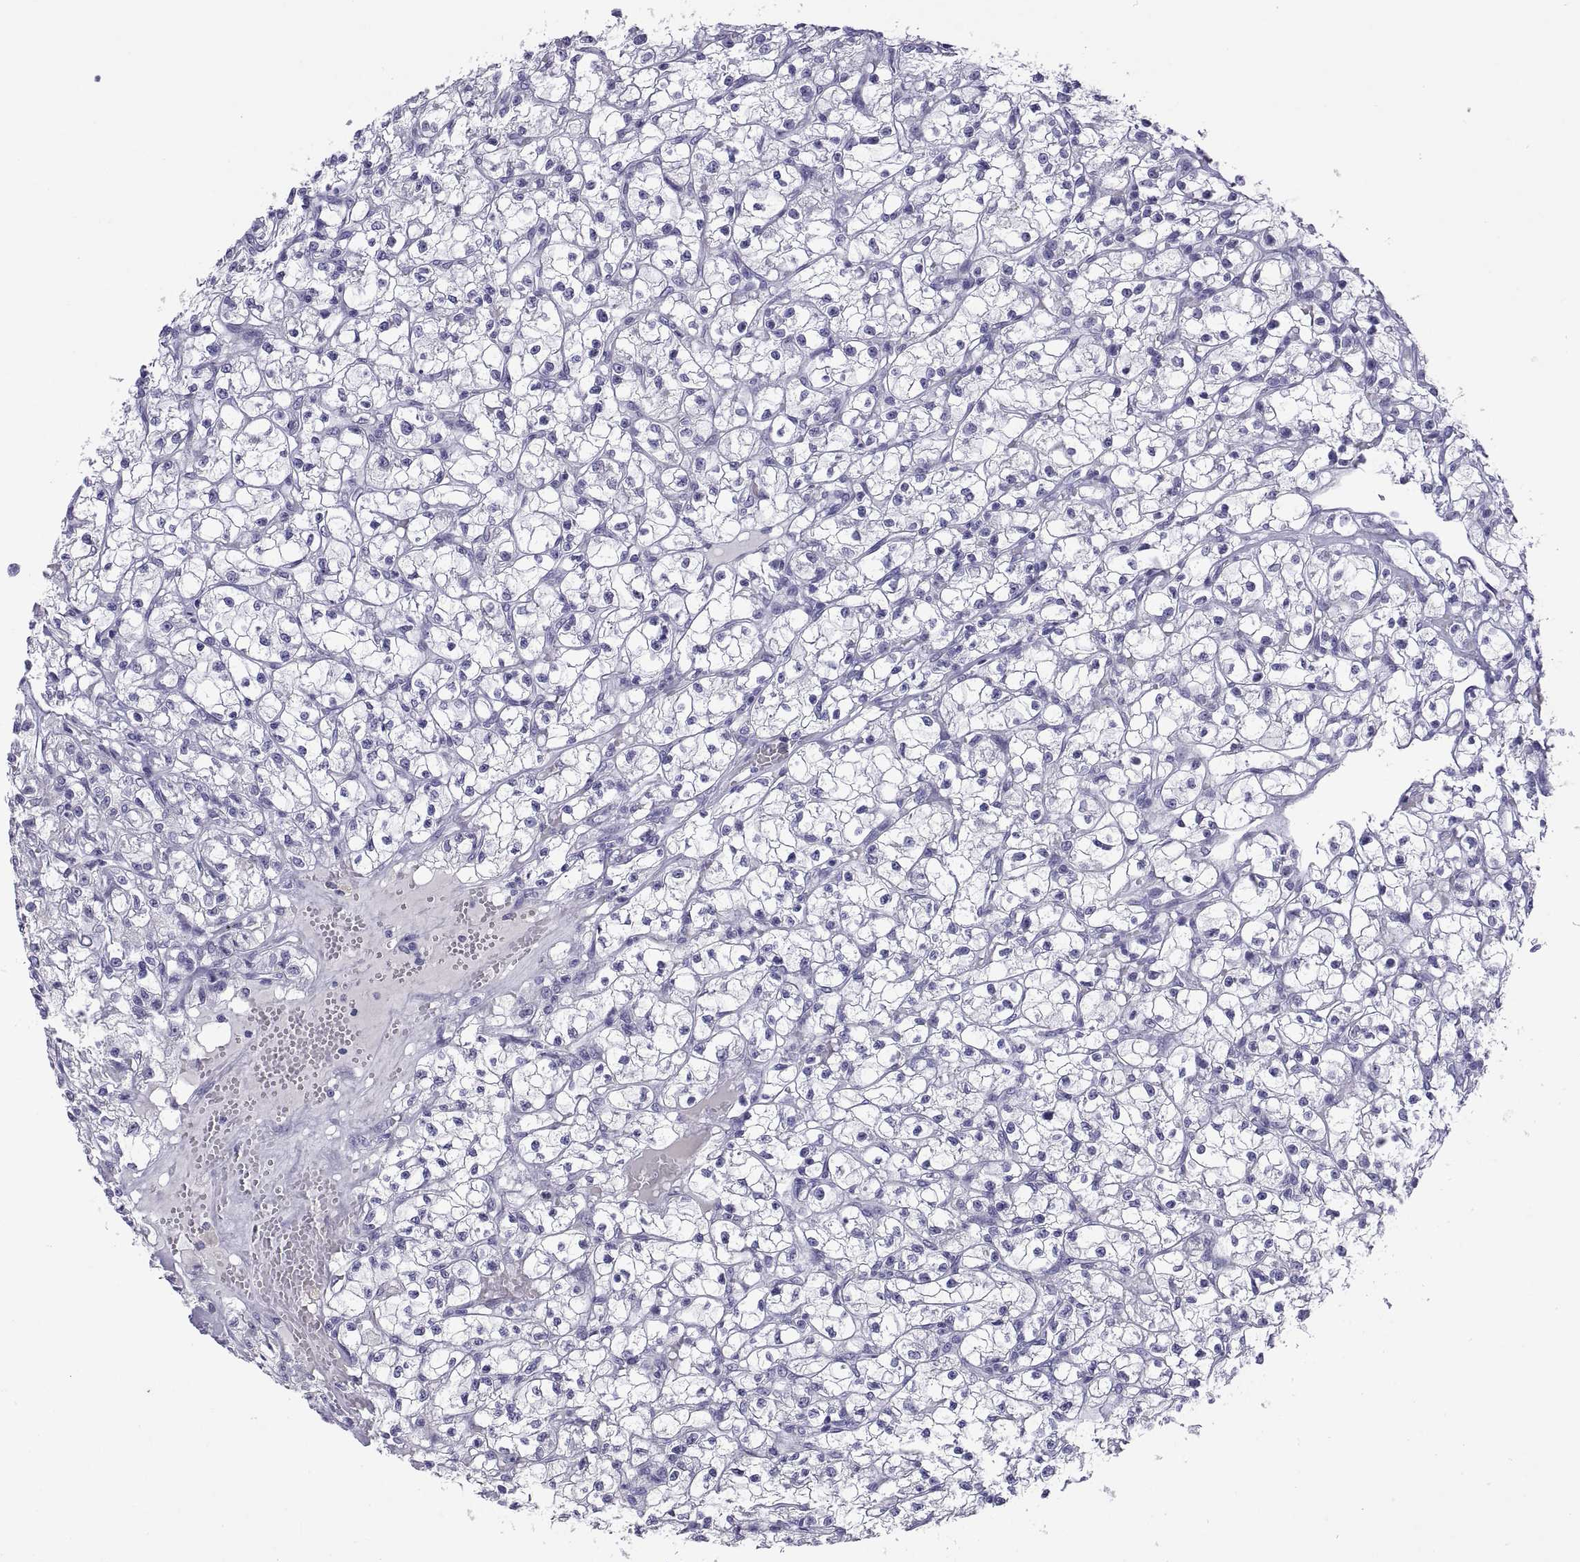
{"staining": {"intensity": "negative", "quantity": "none", "location": "none"}, "tissue": "renal cancer", "cell_type": "Tumor cells", "image_type": "cancer", "snomed": [{"axis": "morphology", "description": "Adenocarcinoma, NOS"}, {"axis": "topography", "description": "Kidney"}], "caption": "Human renal cancer (adenocarcinoma) stained for a protein using immunohistochemistry exhibits no expression in tumor cells.", "gene": "VSX2", "patient": {"sex": "female", "age": 59}}